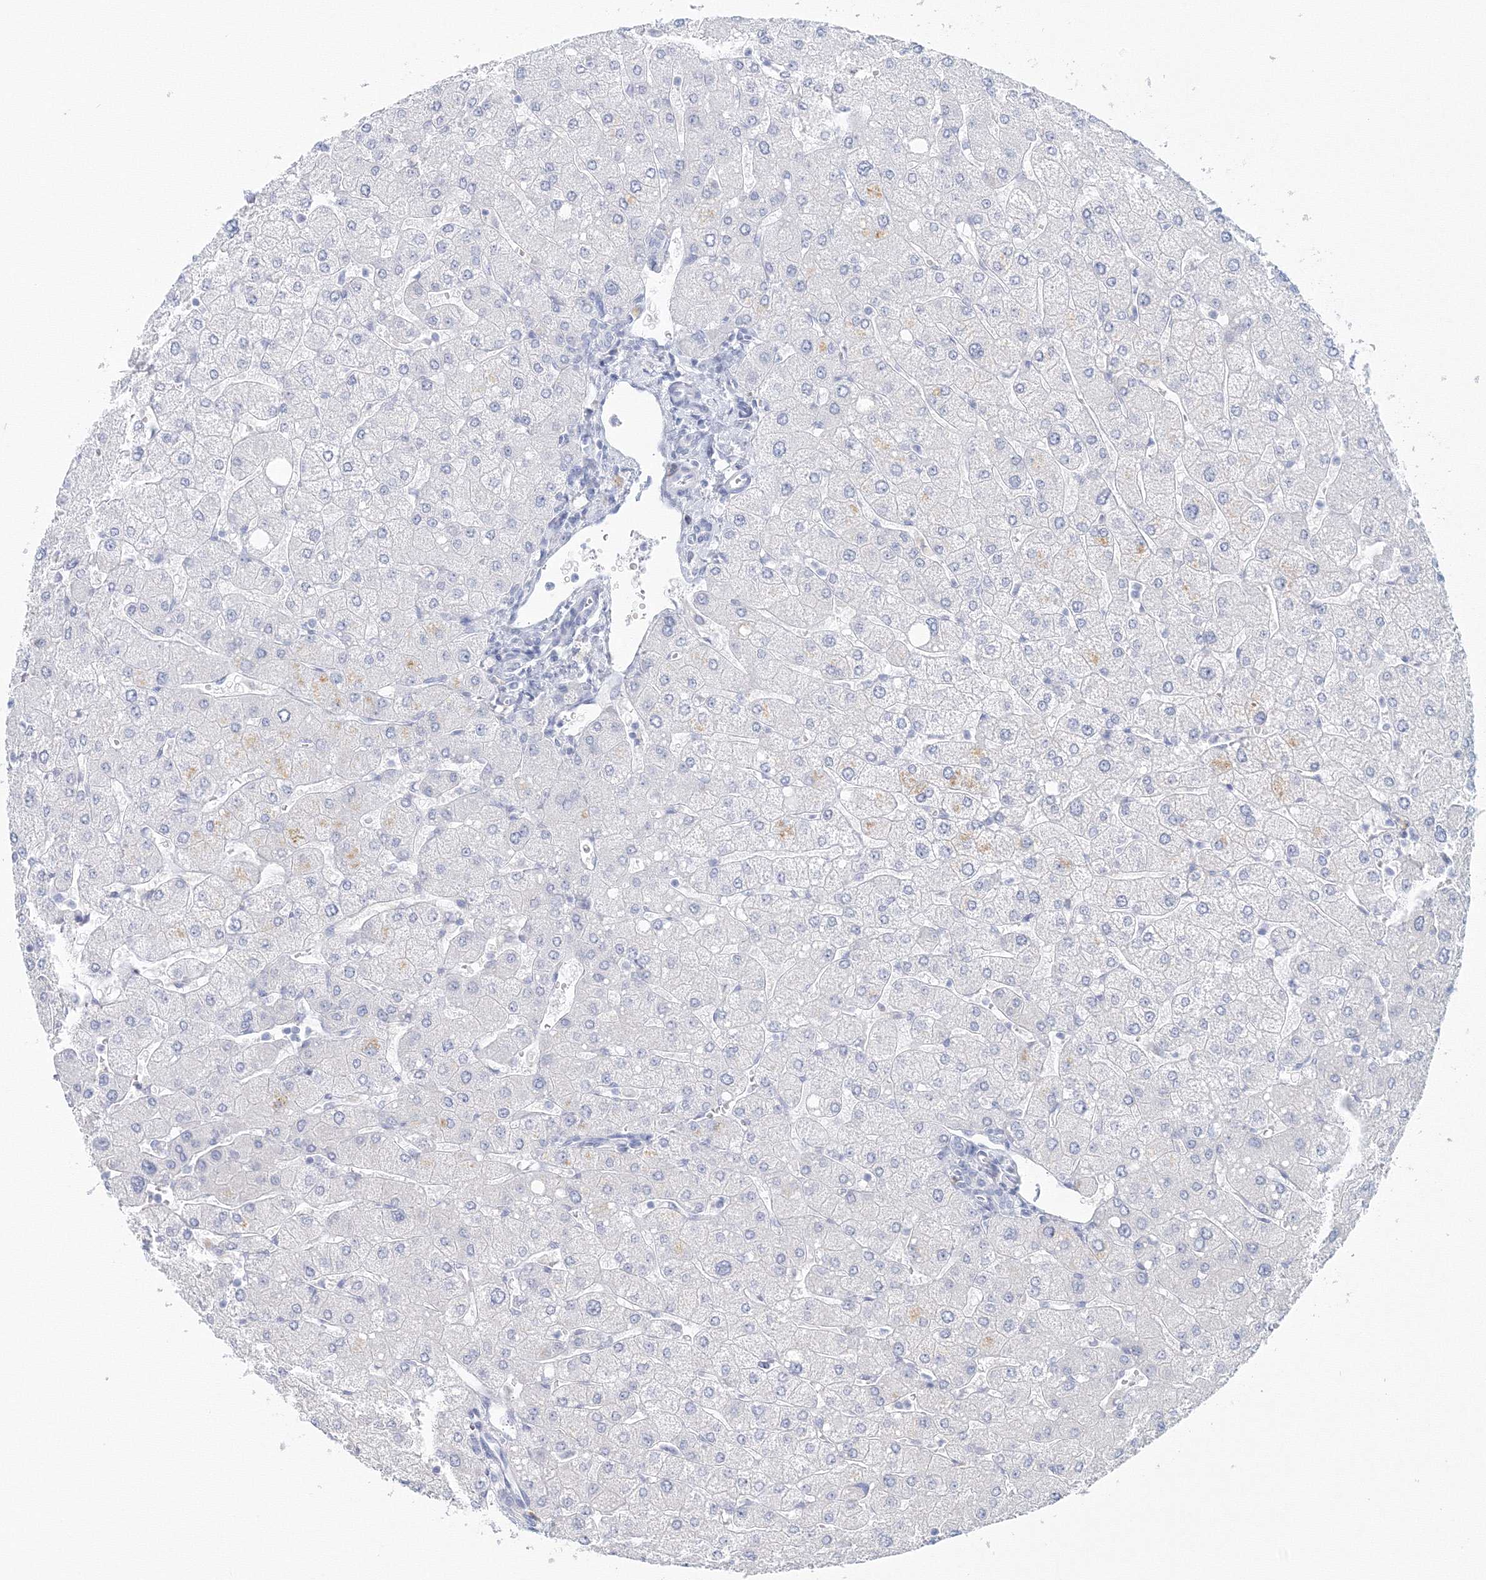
{"staining": {"intensity": "negative", "quantity": "none", "location": "none"}, "tissue": "liver", "cell_type": "Cholangiocytes", "image_type": "normal", "snomed": [{"axis": "morphology", "description": "Normal tissue, NOS"}, {"axis": "topography", "description": "Liver"}], "caption": "Micrograph shows no significant protein expression in cholangiocytes of benign liver. (DAB (3,3'-diaminobenzidine) immunohistochemistry (IHC), high magnification).", "gene": "VSIG1", "patient": {"sex": "male", "age": 55}}